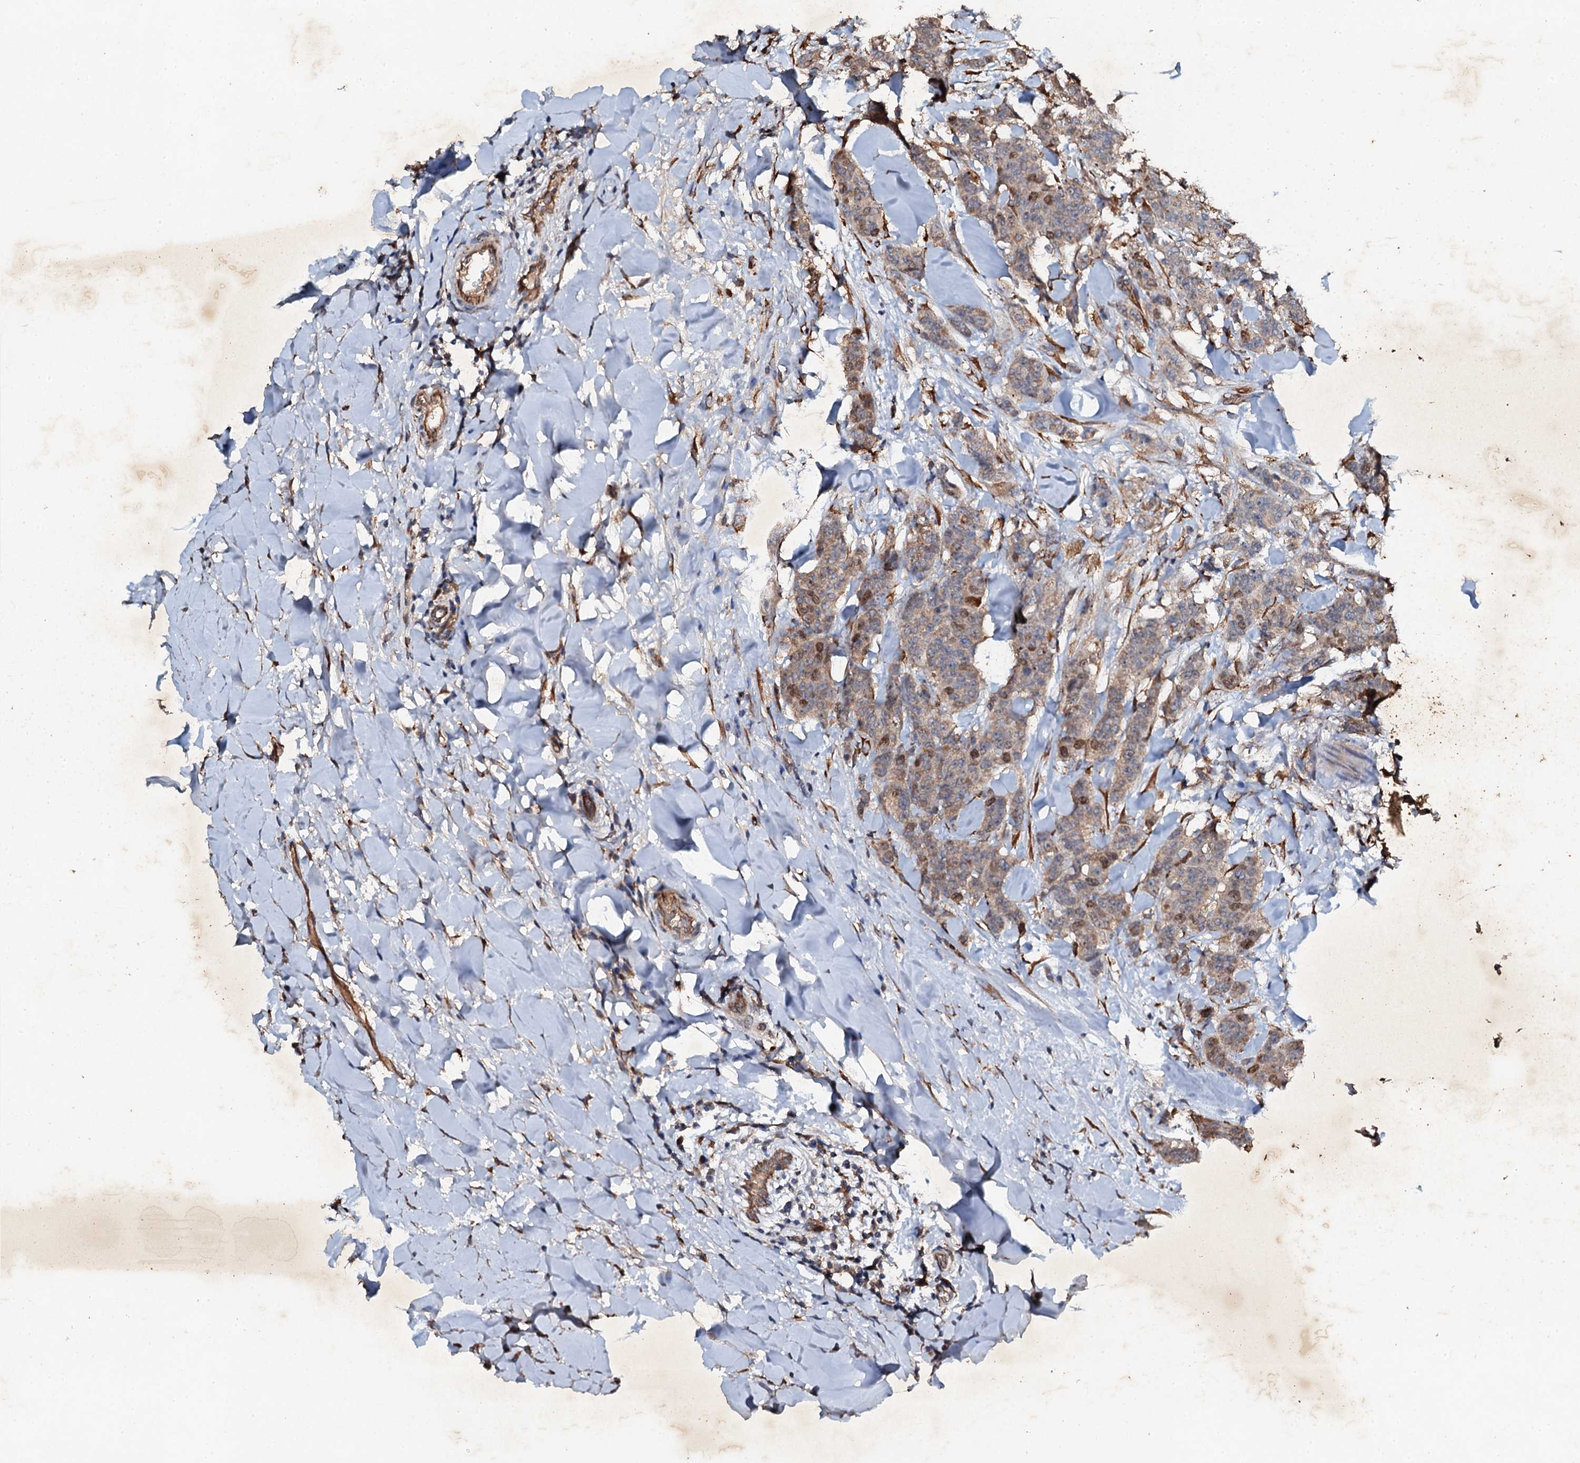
{"staining": {"intensity": "moderate", "quantity": ">75%", "location": "cytoplasmic/membranous,nuclear"}, "tissue": "breast cancer", "cell_type": "Tumor cells", "image_type": "cancer", "snomed": [{"axis": "morphology", "description": "Duct carcinoma"}, {"axis": "topography", "description": "Breast"}], "caption": "Moderate cytoplasmic/membranous and nuclear staining is present in about >75% of tumor cells in breast intraductal carcinoma. The staining was performed using DAB to visualize the protein expression in brown, while the nuclei were stained in blue with hematoxylin (Magnification: 20x).", "gene": "ADAMTS10", "patient": {"sex": "female", "age": 40}}